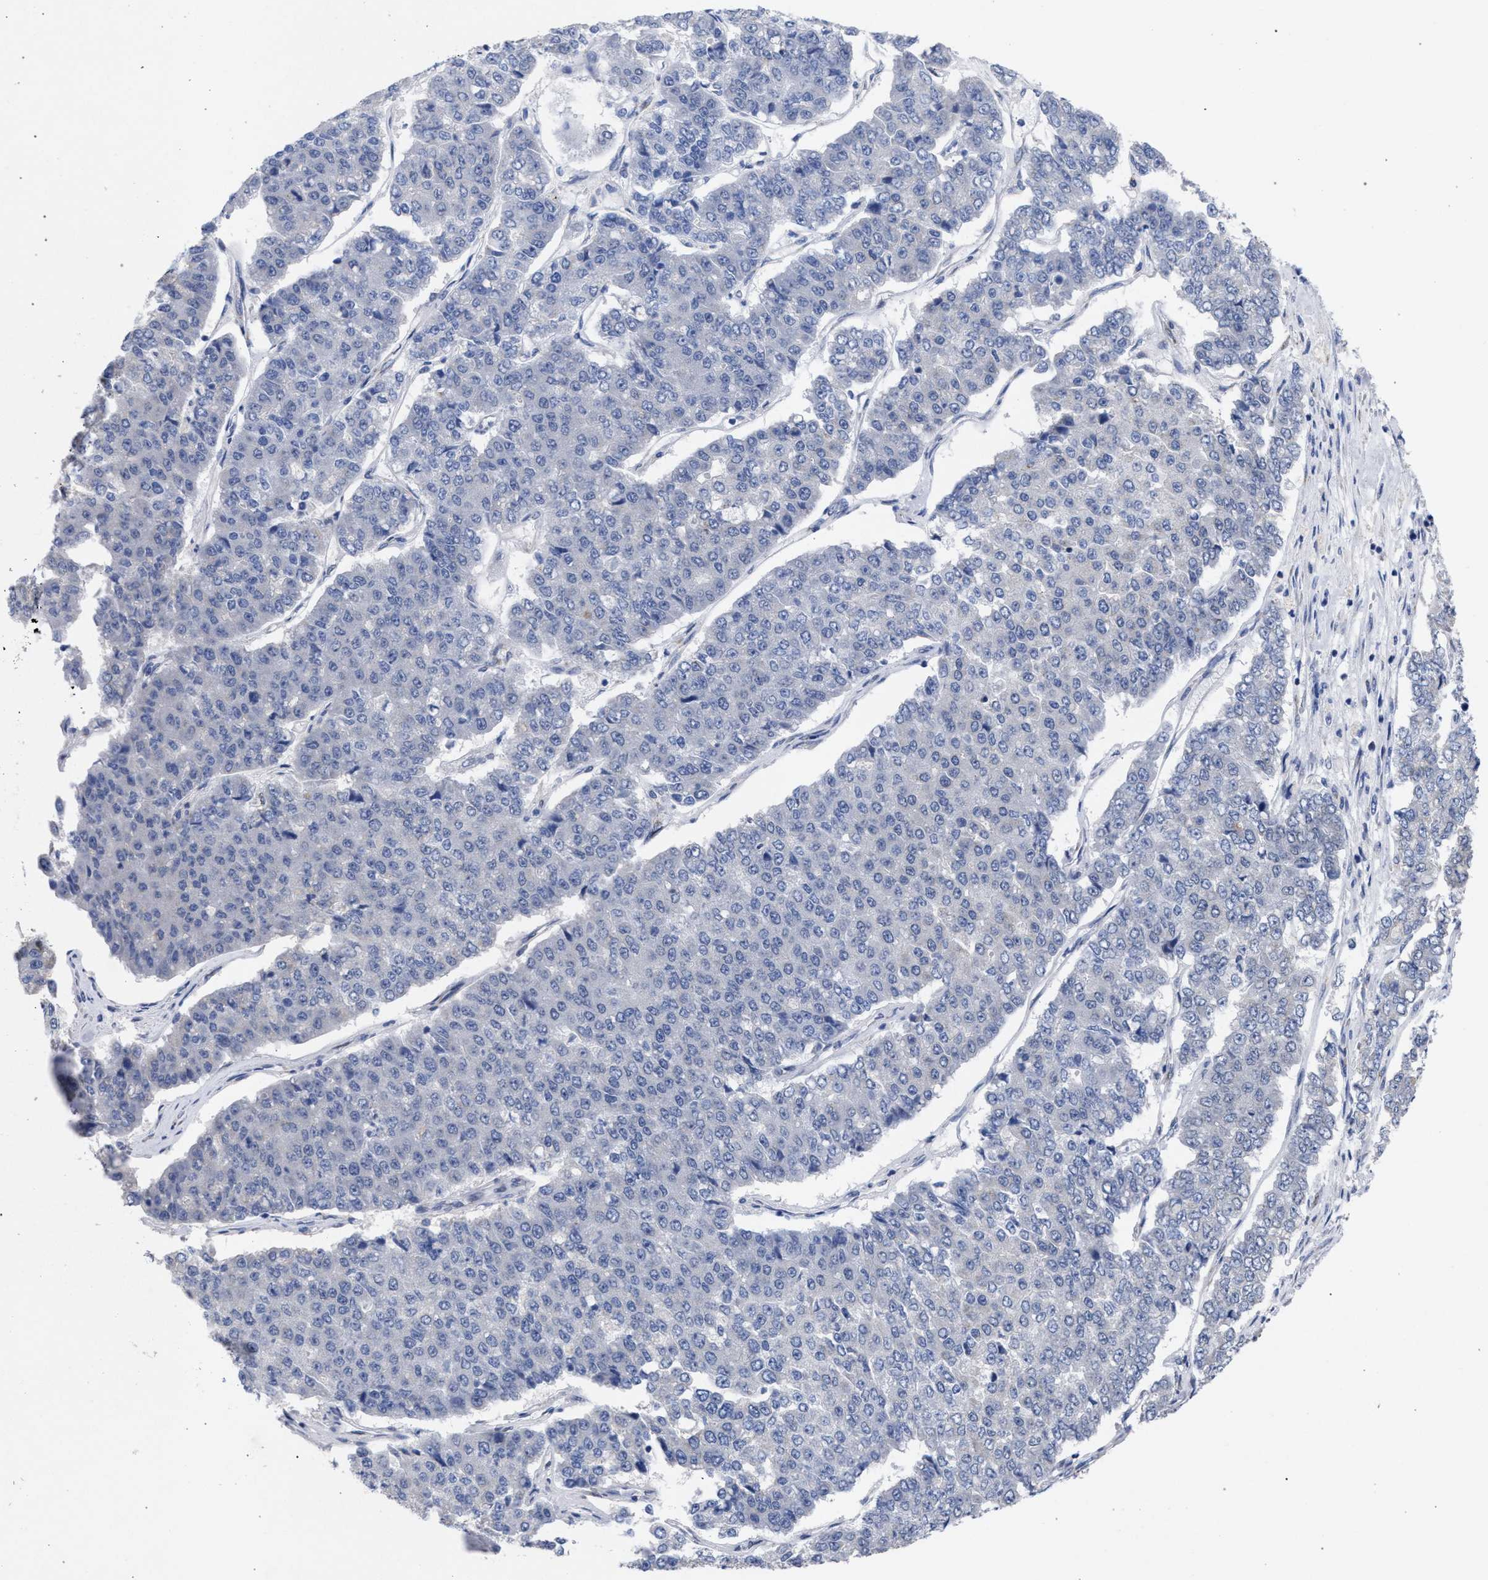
{"staining": {"intensity": "negative", "quantity": "none", "location": "none"}, "tissue": "pancreatic cancer", "cell_type": "Tumor cells", "image_type": "cancer", "snomed": [{"axis": "morphology", "description": "Adenocarcinoma, NOS"}, {"axis": "topography", "description": "Pancreas"}], "caption": "Pancreatic cancer was stained to show a protein in brown. There is no significant expression in tumor cells.", "gene": "GOLGA2", "patient": {"sex": "male", "age": 50}}